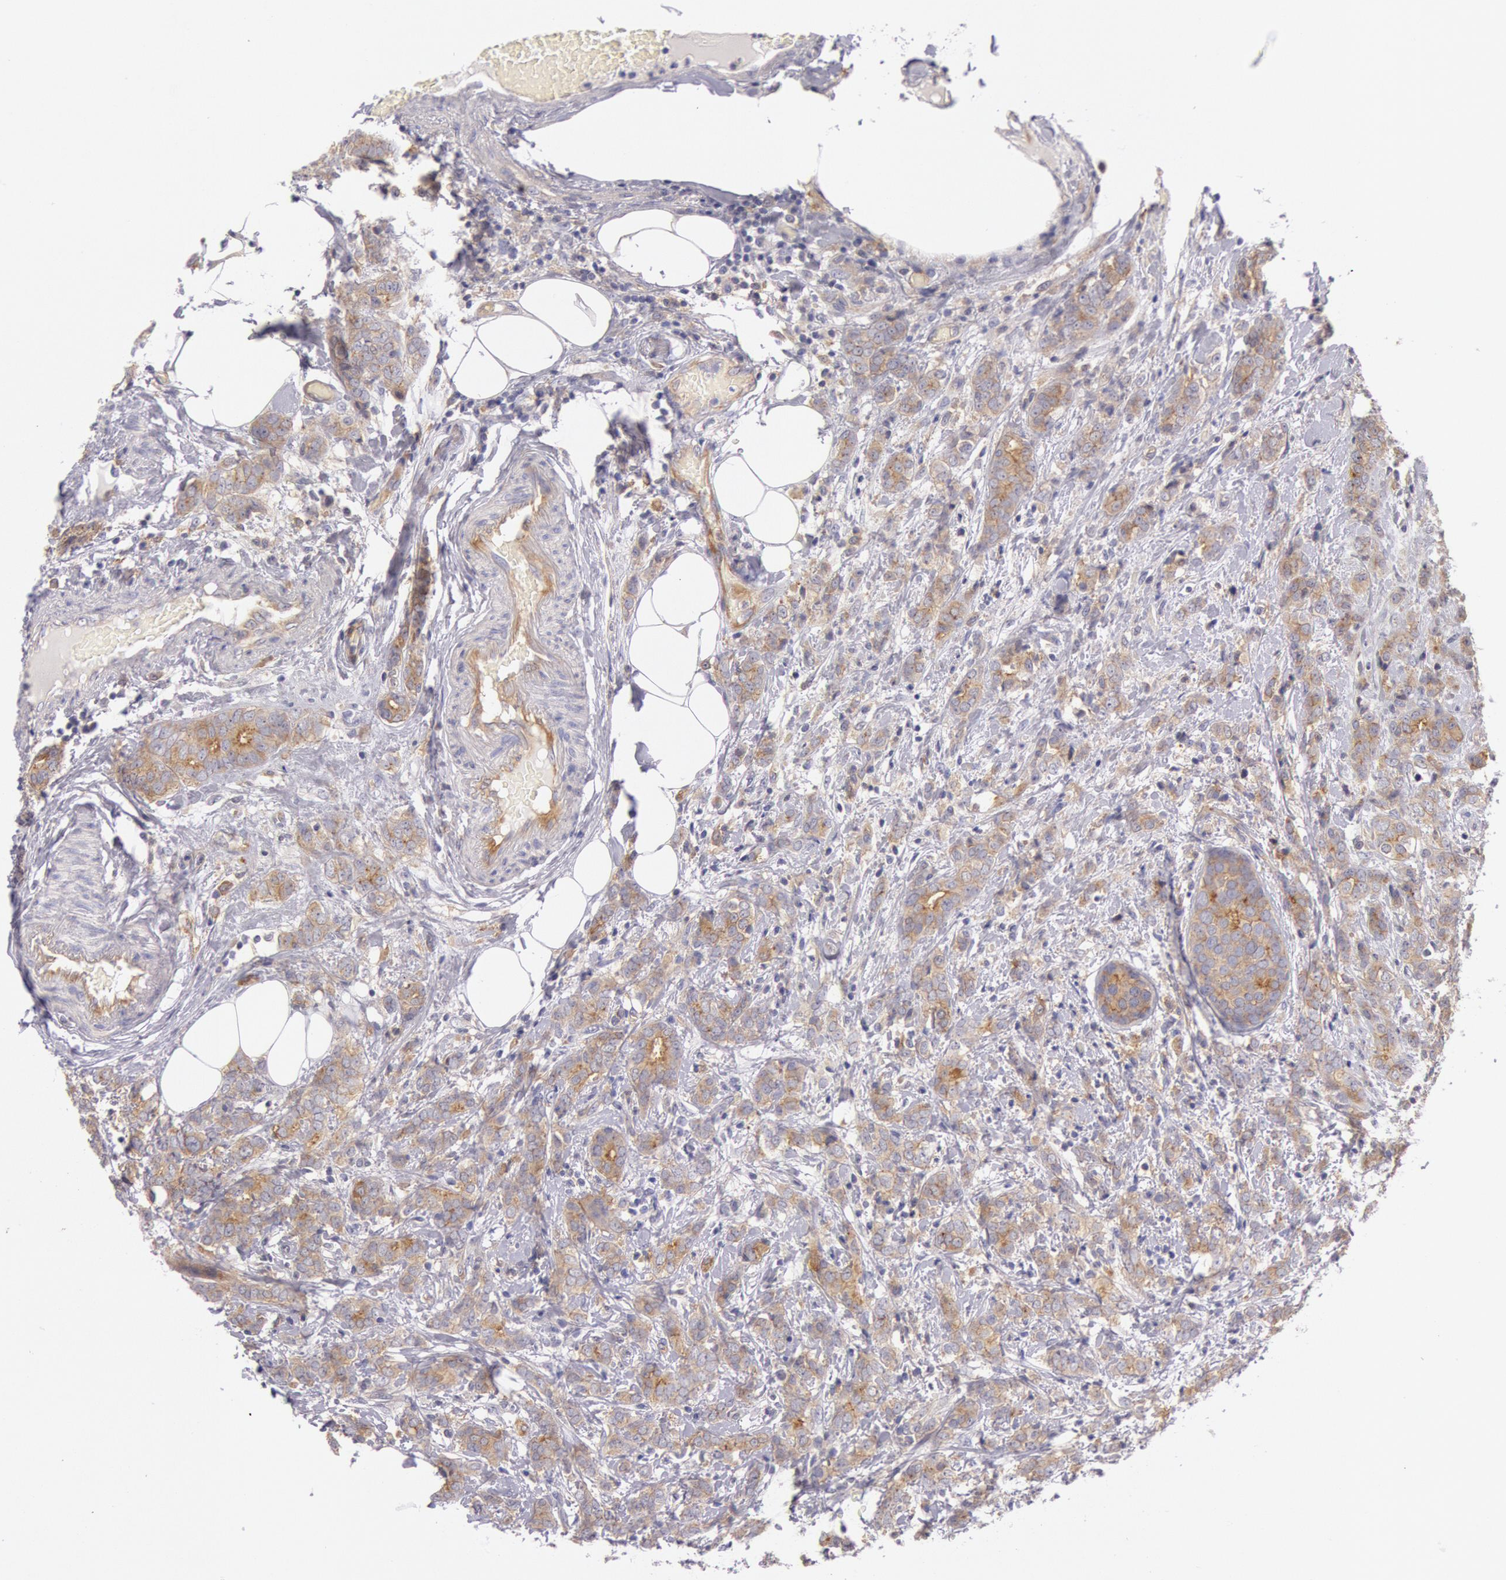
{"staining": {"intensity": "weak", "quantity": "25%-75%", "location": "cytoplasmic/membranous"}, "tissue": "breast cancer", "cell_type": "Tumor cells", "image_type": "cancer", "snomed": [{"axis": "morphology", "description": "Duct carcinoma"}, {"axis": "topography", "description": "Breast"}], "caption": "Immunohistochemical staining of breast cancer demonstrates low levels of weak cytoplasmic/membranous protein expression in approximately 25%-75% of tumor cells.", "gene": "MYO5A", "patient": {"sex": "female", "age": 53}}